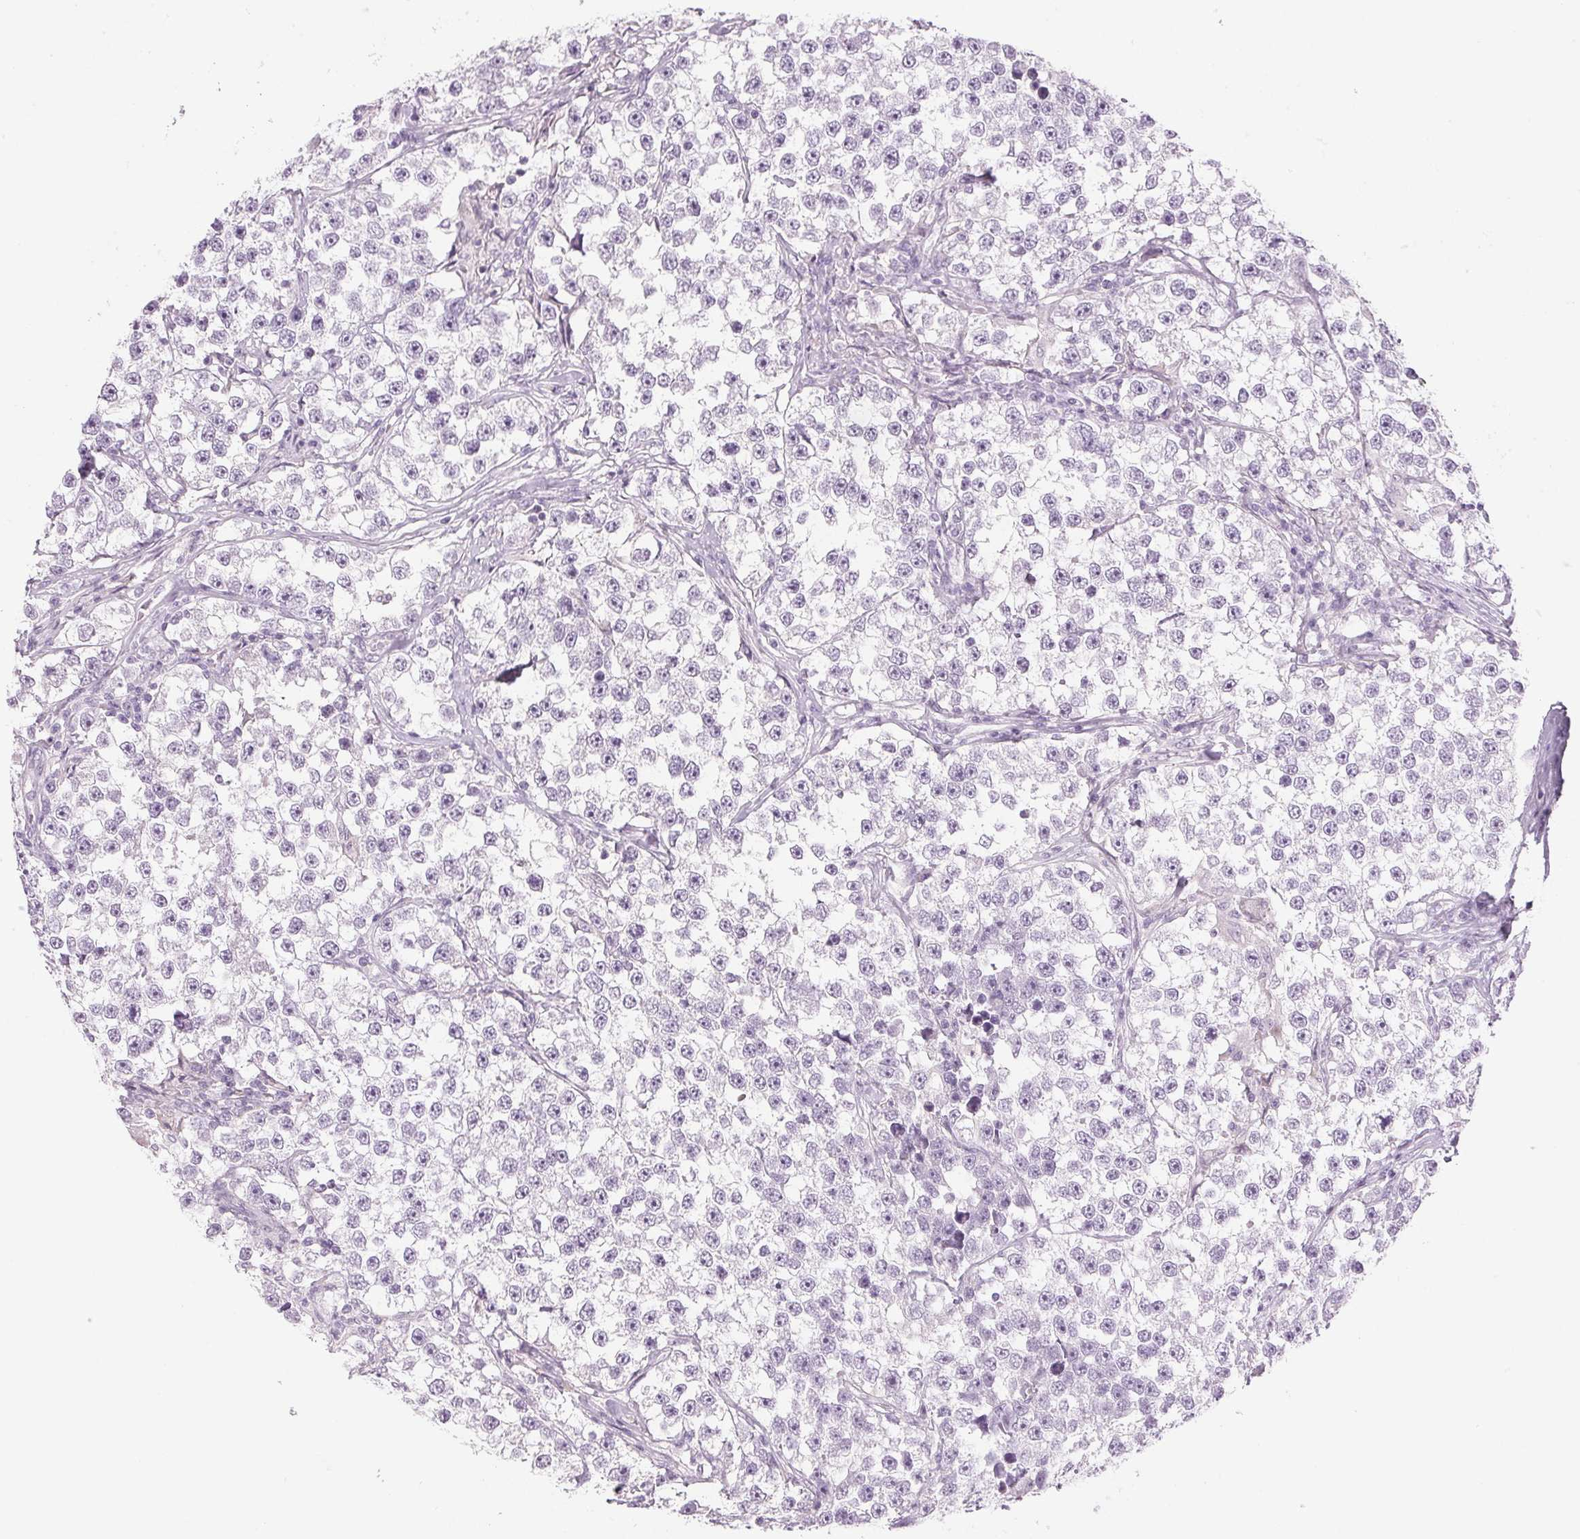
{"staining": {"intensity": "negative", "quantity": "none", "location": "none"}, "tissue": "testis cancer", "cell_type": "Tumor cells", "image_type": "cancer", "snomed": [{"axis": "morphology", "description": "Seminoma, NOS"}, {"axis": "topography", "description": "Testis"}], "caption": "A high-resolution image shows IHC staining of testis cancer, which displays no significant staining in tumor cells.", "gene": "DNAJC6", "patient": {"sex": "male", "age": 46}}